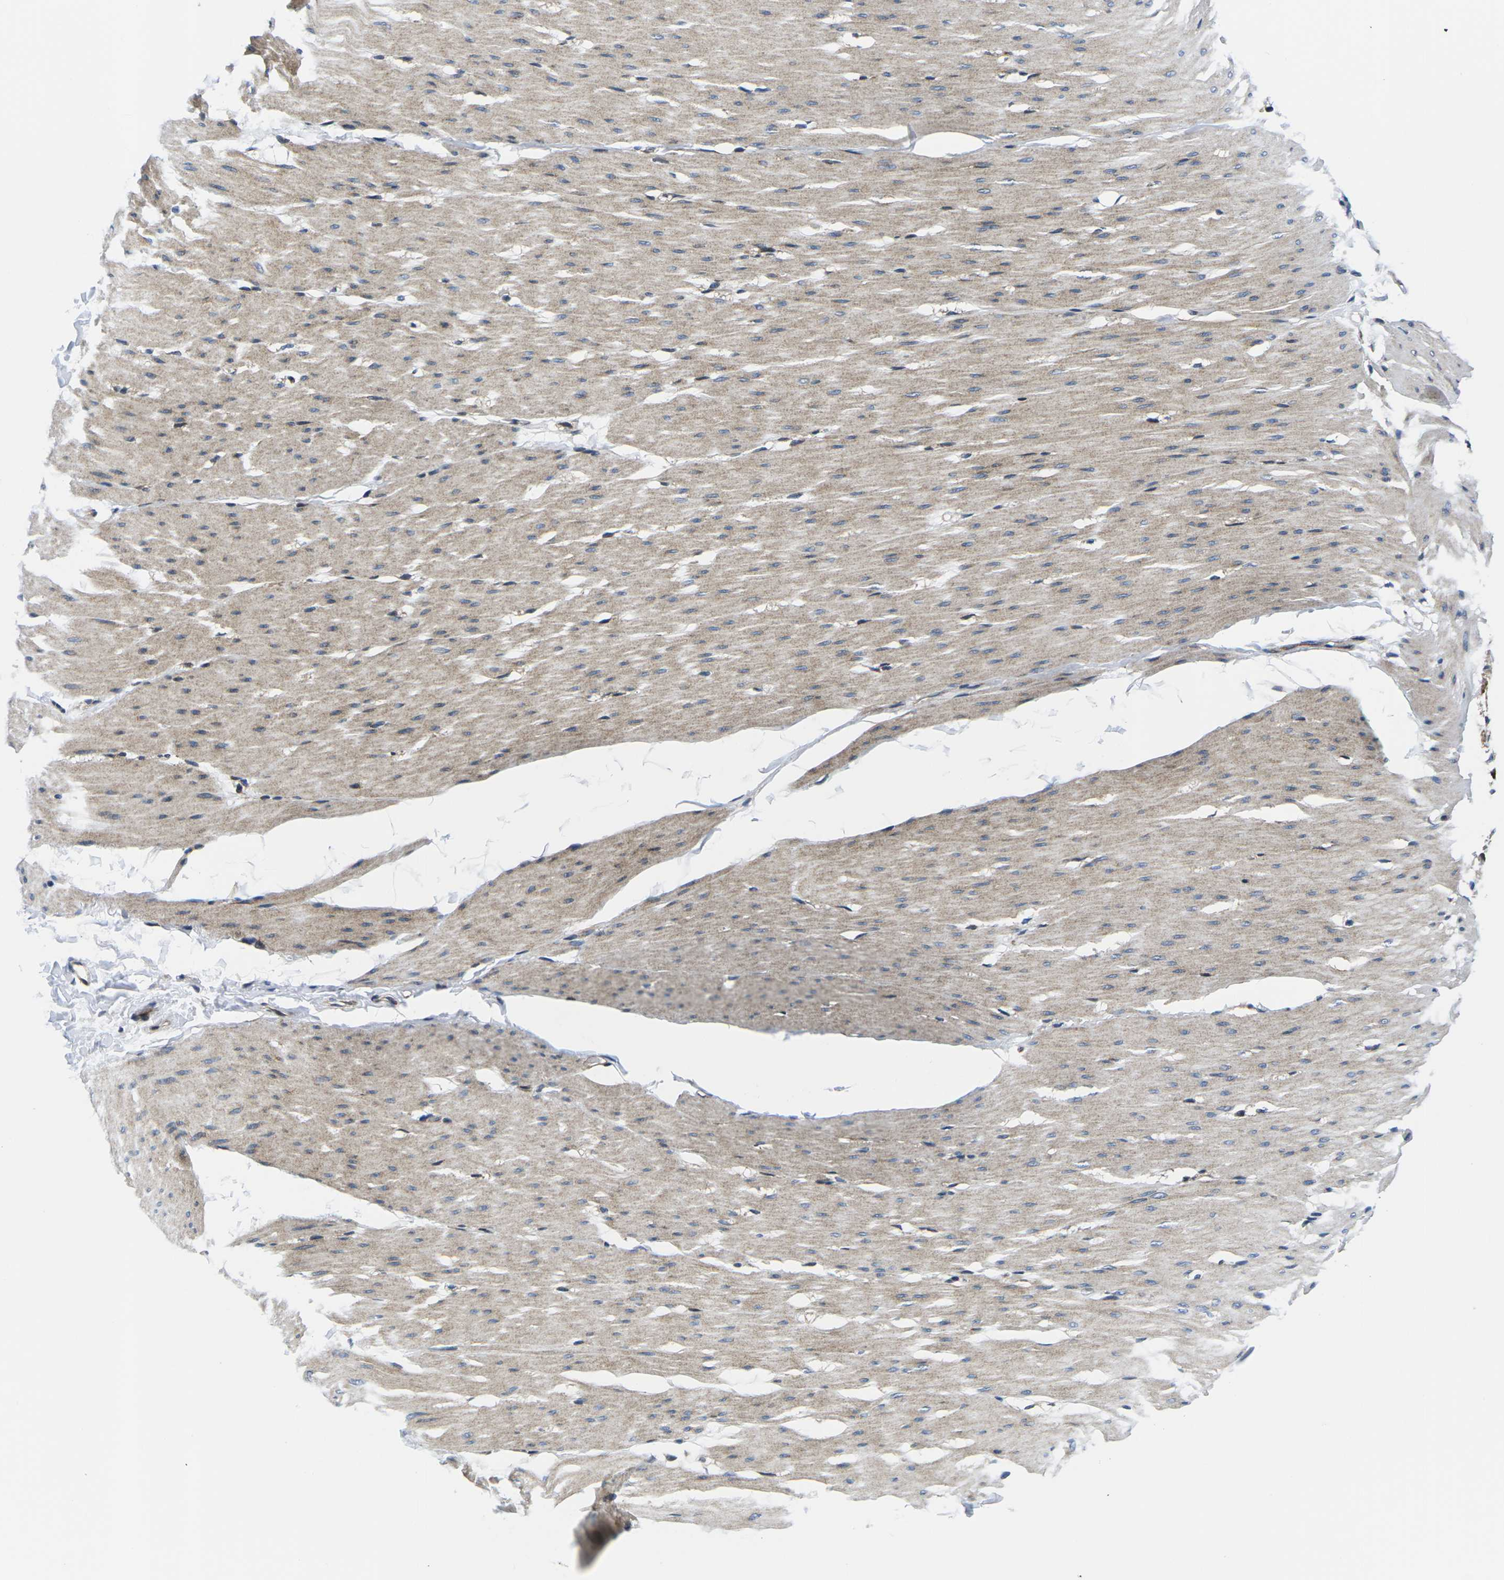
{"staining": {"intensity": "weak", "quantity": "25%-75%", "location": "cytoplasmic/membranous"}, "tissue": "smooth muscle", "cell_type": "Smooth muscle cells", "image_type": "normal", "snomed": [{"axis": "morphology", "description": "Normal tissue, NOS"}, {"axis": "topography", "description": "Smooth muscle"}, {"axis": "topography", "description": "Colon"}], "caption": "Immunohistochemistry image of benign human smooth muscle stained for a protein (brown), which demonstrates low levels of weak cytoplasmic/membranous positivity in approximately 25%-75% of smooth muscle cells.", "gene": "EIF4E", "patient": {"sex": "male", "age": 67}}